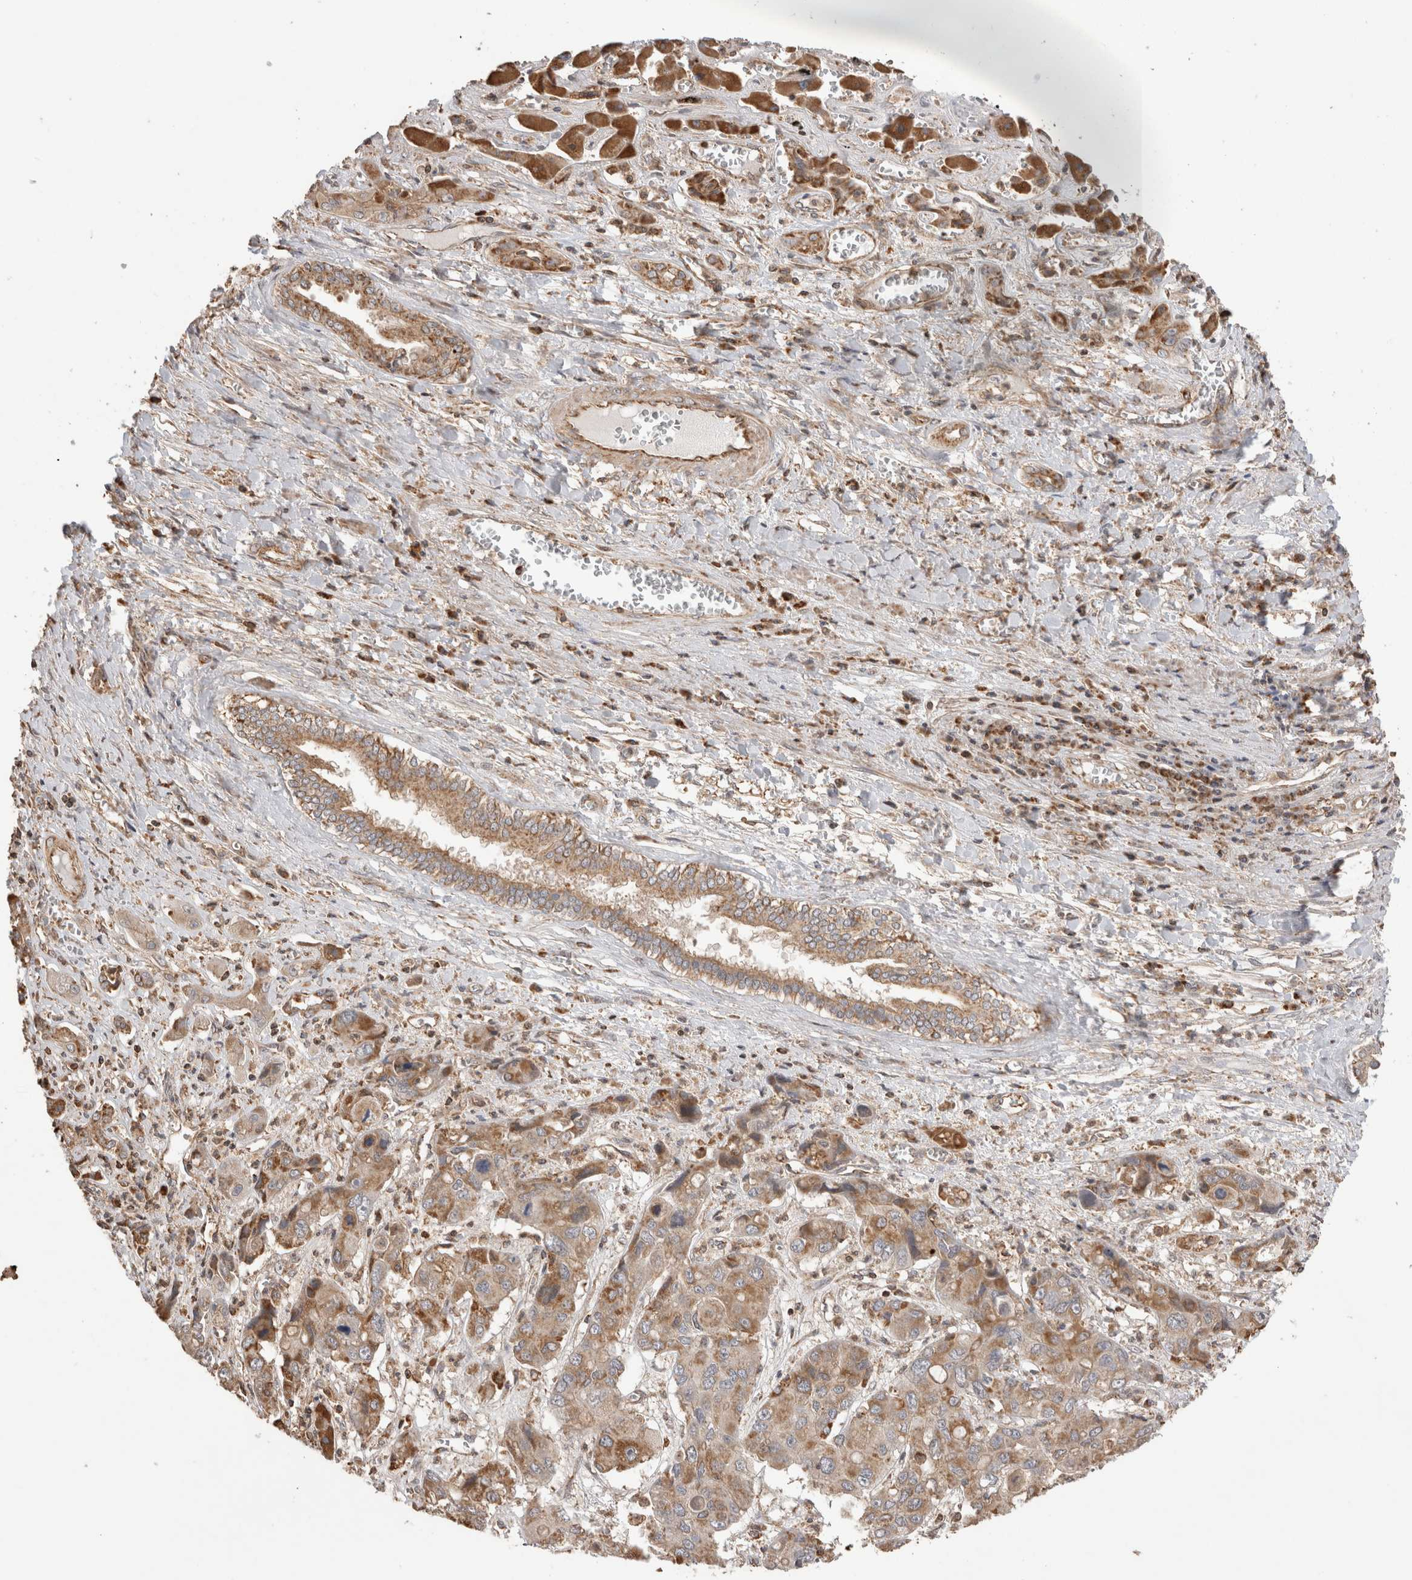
{"staining": {"intensity": "moderate", "quantity": ">75%", "location": "cytoplasmic/membranous"}, "tissue": "liver cancer", "cell_type": "Tumor cells", "image_type": "cancer", "snomed": [{"axis": "morphology", "description": "Cholangiocarcinoma"}, {"axis": "topography", "description": "Liver"}], "caption": "Liver cancer (cholangiocarcinoma) tissue reveals moderate cytoplasmic/membranous positivity in approximately >75% of tumor cells (DAB (3,3'-diaminobenzidine) = brown stain, brightfield microscopy at high magnification).", "gene": "IMMP2L", "patient": {"sex": "male", "age": 67}}